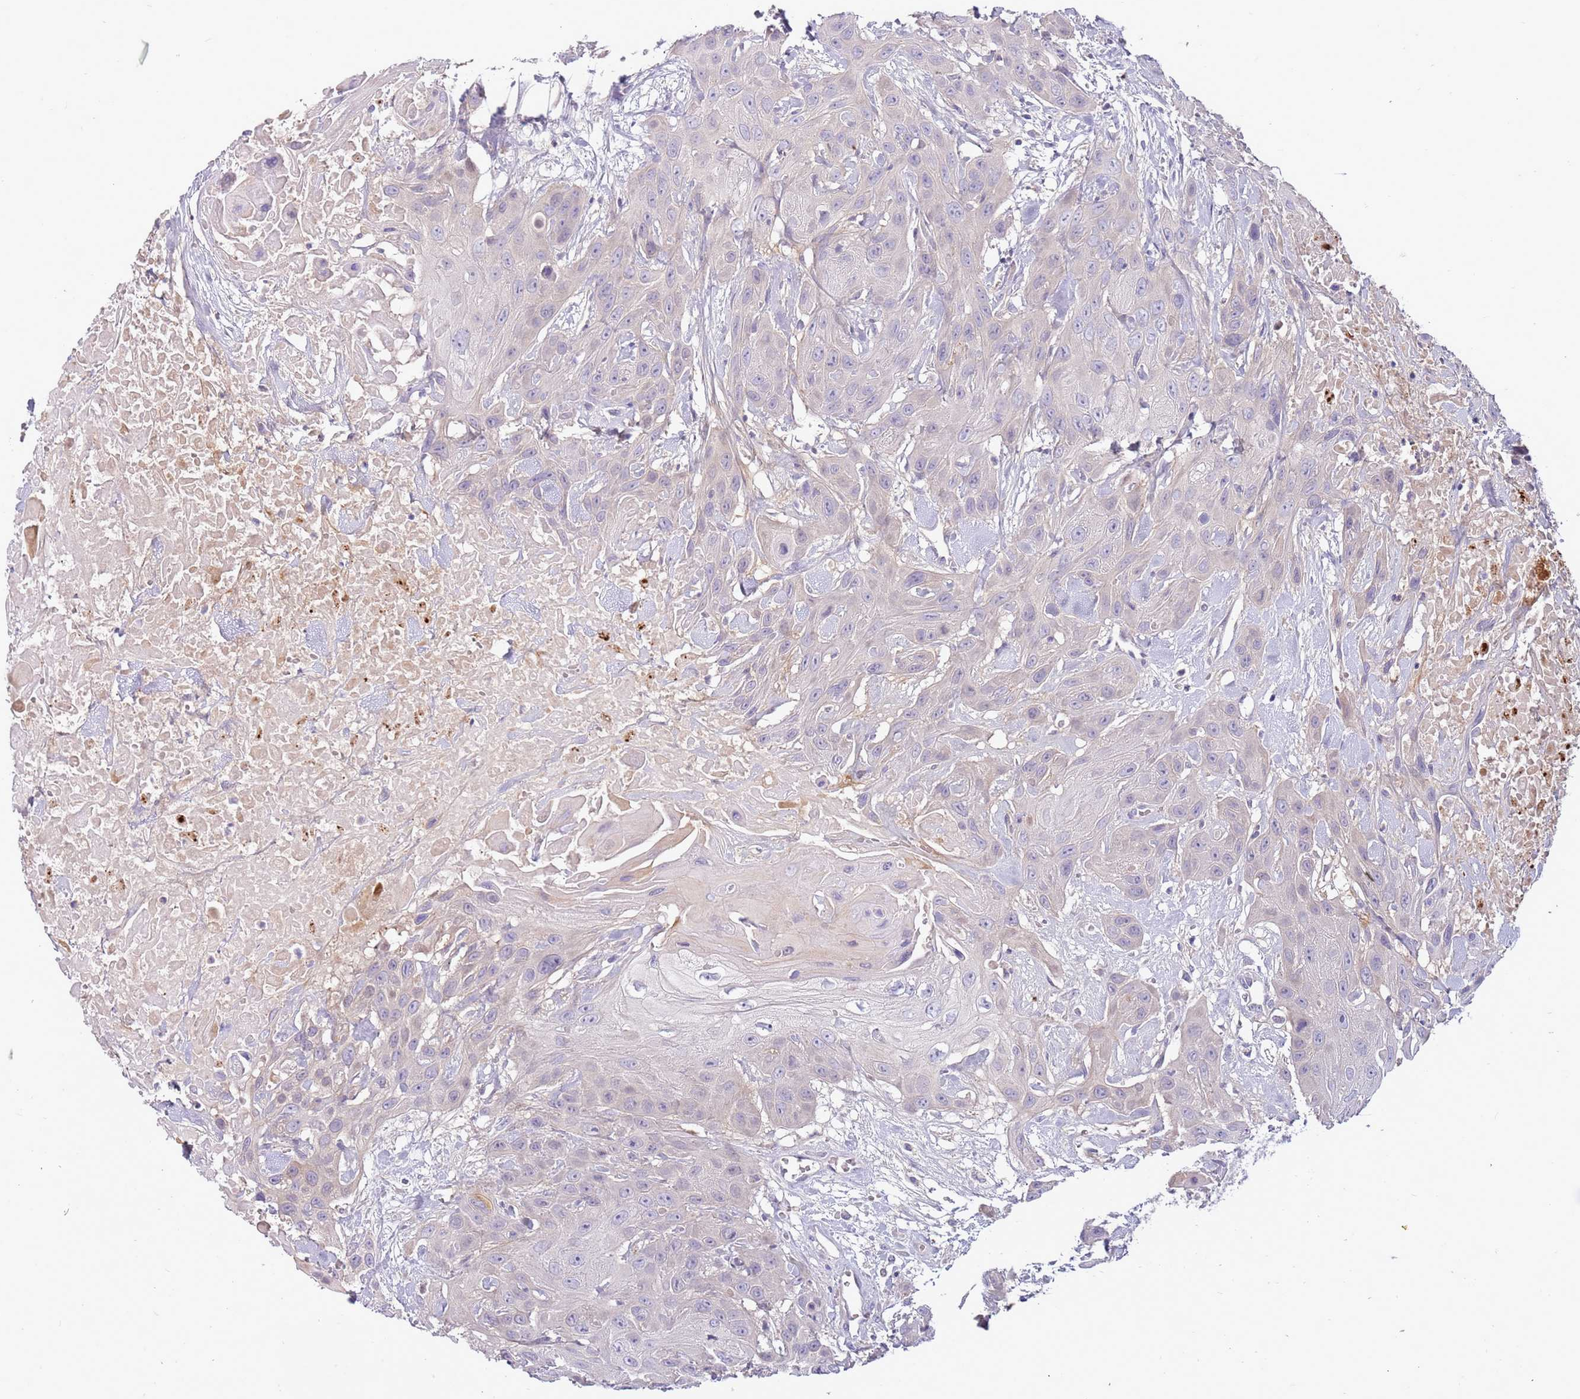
{"staining": {"intensity": "negative", "quantity": "none", "location": "none"}, "tissue": "head and neck cancer", "cell_type": "Tumor cells", "image_type": "cancer", "snomed": [{"axis": "morphology", "description": "Squamous cell carcinoma, NOS"}, {"axis": "topography", "description": "Head-Neck"}], "caption": "The image reveals no significant expression in tumor cells of head and neck cancer (squamous cell carcinoma).", "gene": "ARHGAP5", "patient": {"sex": "male", "age": 81}}